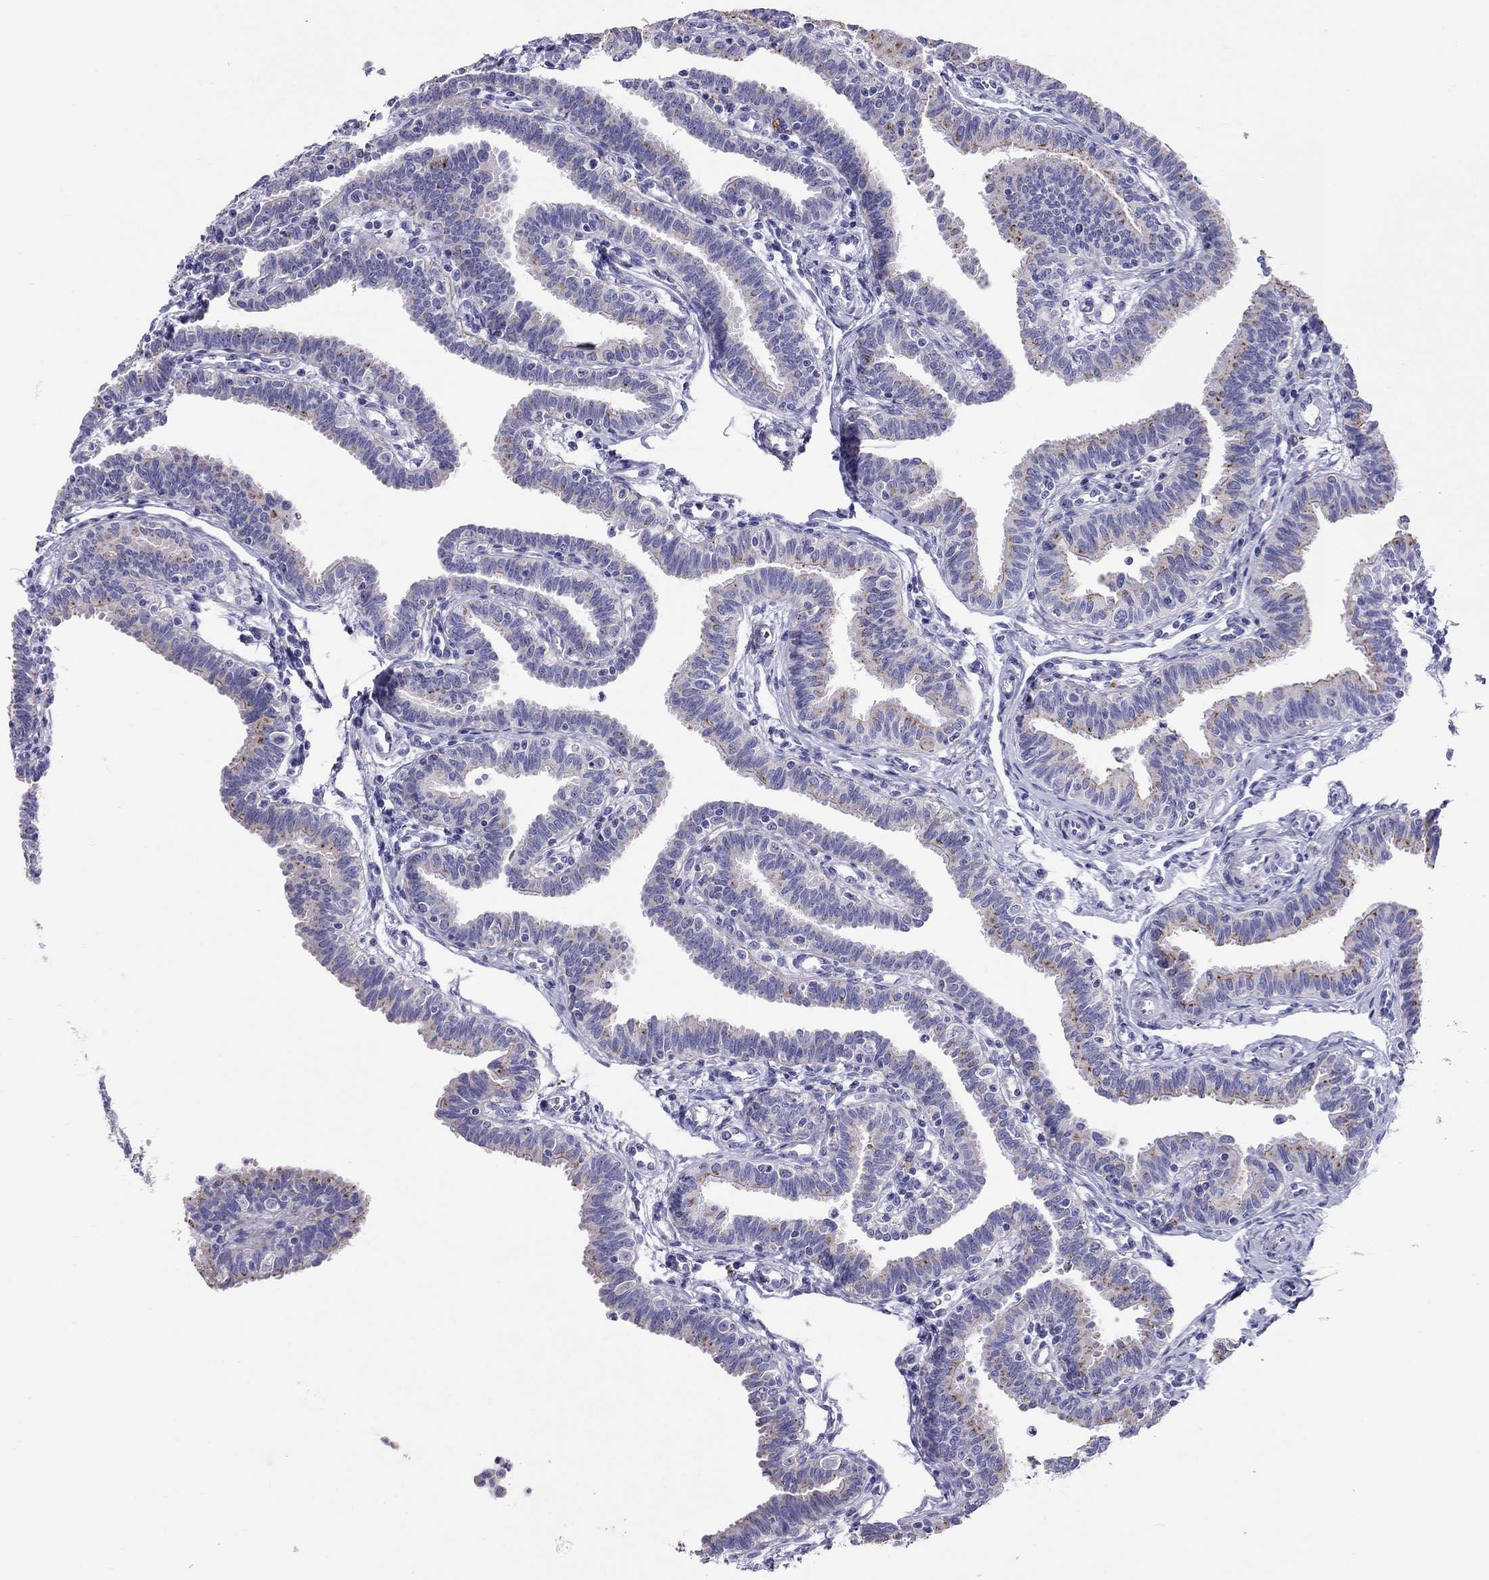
{"staining": {"intensity": "strong", "quantity": "<25%", "location": "cytoplasmic/membranous"}, "tissue": "fallopian tube", "cell_type": "Glandular cells", "image_type": "normal", "snomed": [{"axis": "morphology", "description": "Normal tissue, NOS"}, {"axis": "topography", "description": "Fallopian tube"}], "caption": "Fallopian tube stained for a protein displays strong cytoplasmic/membranous positivity in glandular cells. (Brightfield microscopy of DAB IHC at high magnification).", "gene": "CLPSL2", "patient": {"sex": "female", "age": 36}}